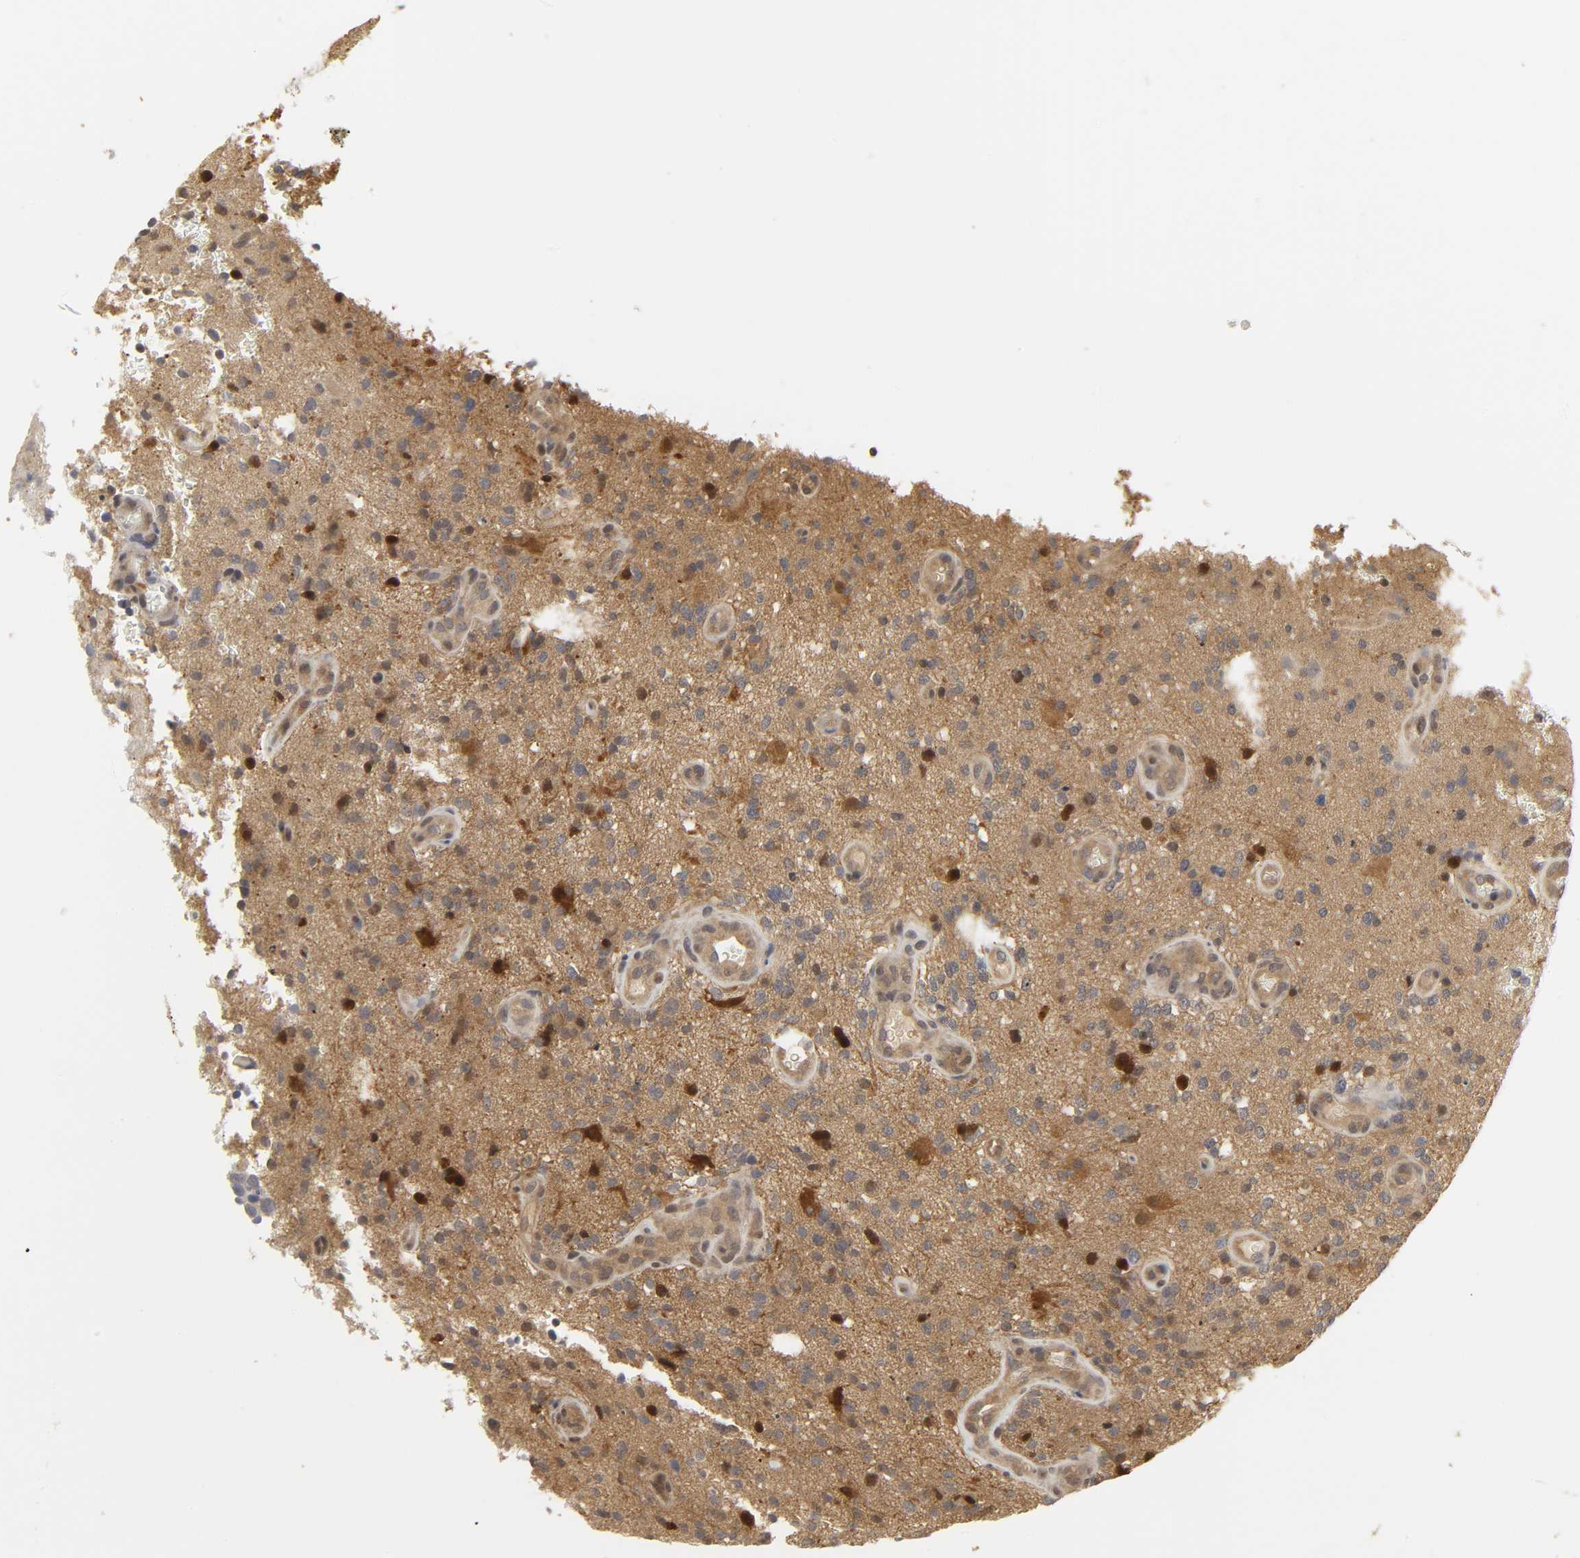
{"staining": {"intensity": "moderate", "quantity": ">75%", "location": "cytoplasmic/membranous"}, "tissue": "glioma", "cell_type": "Tumor cells", "image_type": "cancer", "snomed": [{"axis": "morphology", "description": "Normal tissue, NOS"}, {"axis": "morphology", "description": "Glioma, malignant, High grade"}, {"axis": "topography", "description": "Cerebral cortex"}], "caption": "Glioma stained for a protein (brown) reveals moderate cytoplasmic/membranous positive expression in approximately >75% of tumor cells.", "gene": "PARK7", "patient": {"sex": "male", "age": 75}}